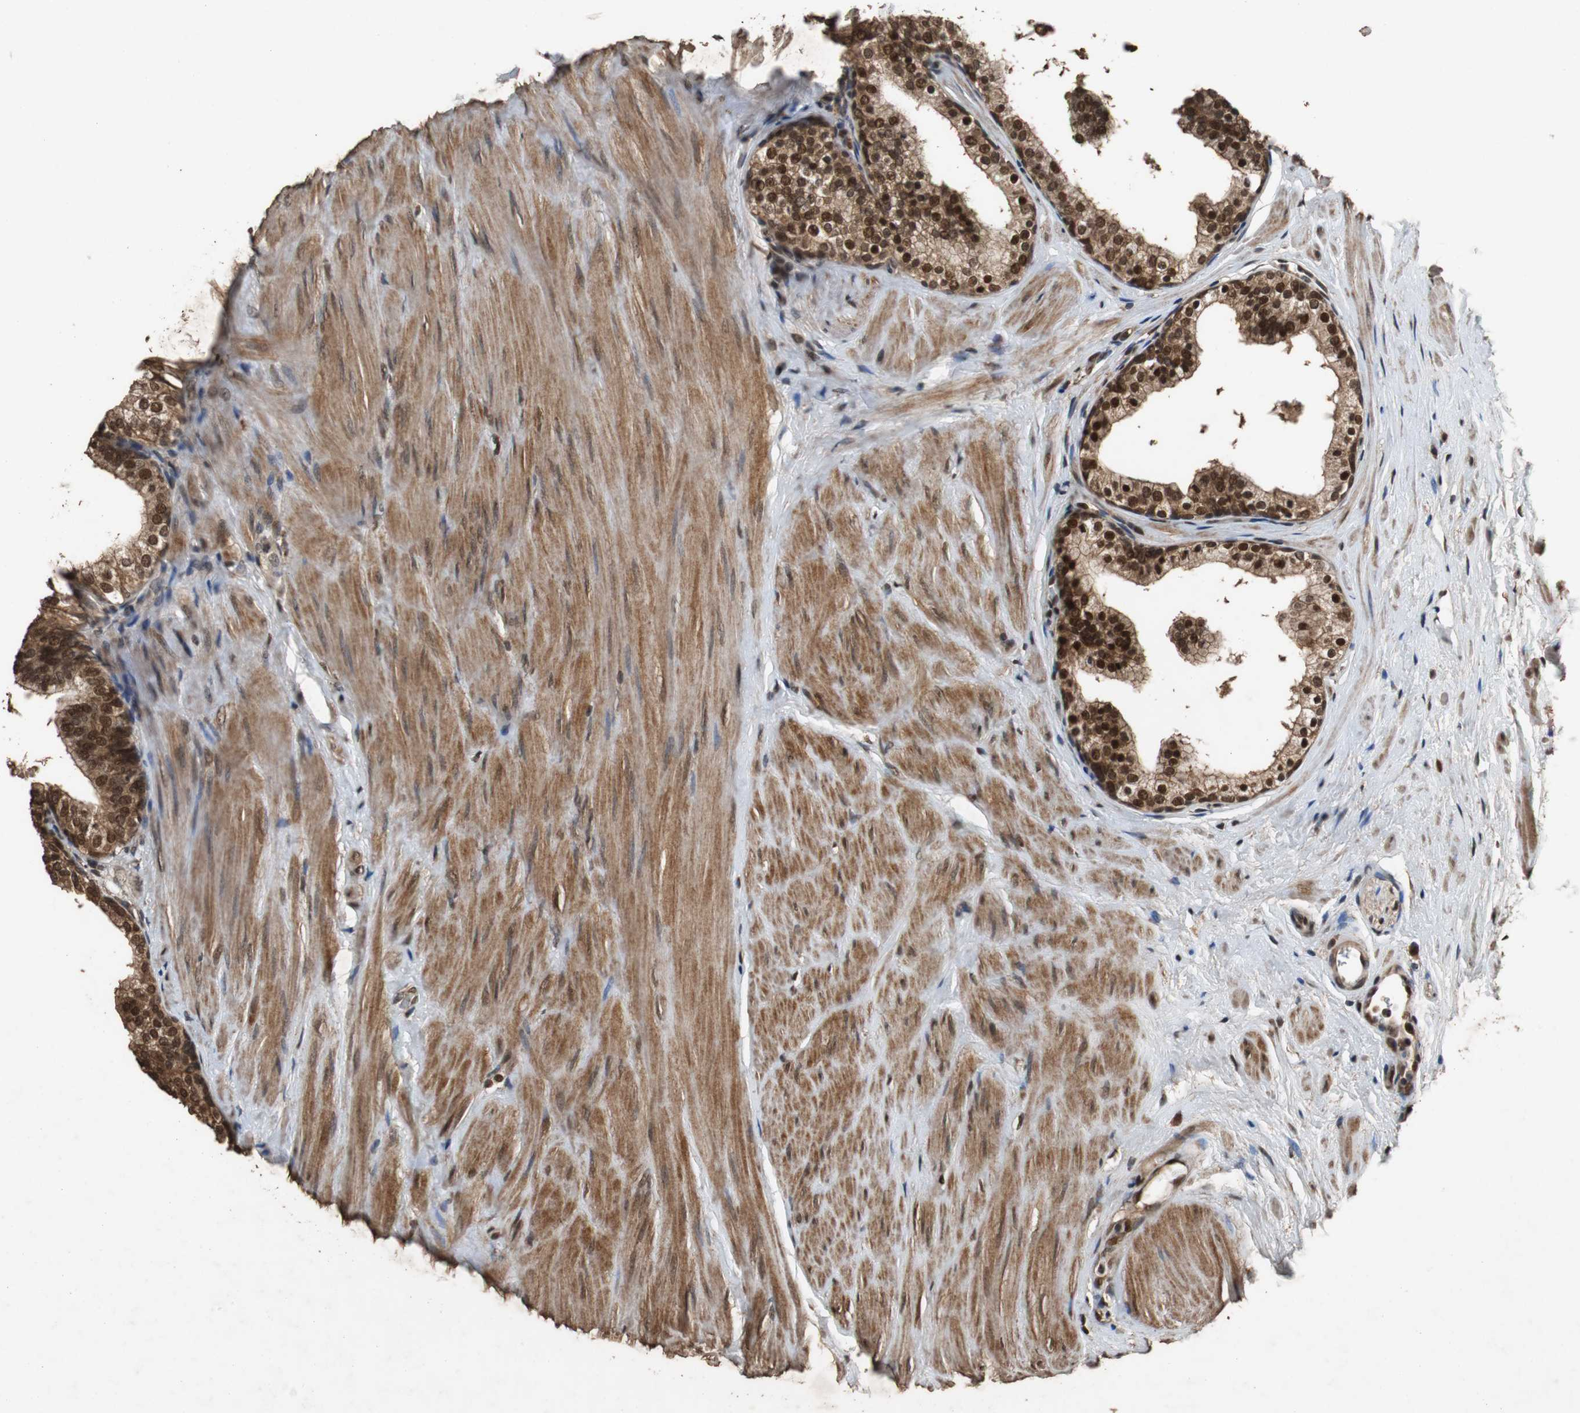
{"staining": {"intensity": "strong", "quantity": ">75%", "location": "cytoplasmic/membranous,nuclear"}, "tissue": "prostate", "cell_type": "Glandular cells", "image_type": "normal", "snomed": [{"axis": "morphology", "description": "Normal tissue, NOS"}, {"axis": "topography", "description": "Prostate"}], "caption": "High-magnification brightfield microscopy of unremarkable prostate stained with DAB (3,3'-diaminobenzidine) (brown) and counterstained with hematoxylin (blue). glandular cells exhibit strong cytoplasmic/membranous,nuclear staining is present in about>75% of cells.", "gene": "ZNF18", "patient": {"sex": "male", "age": 60}}